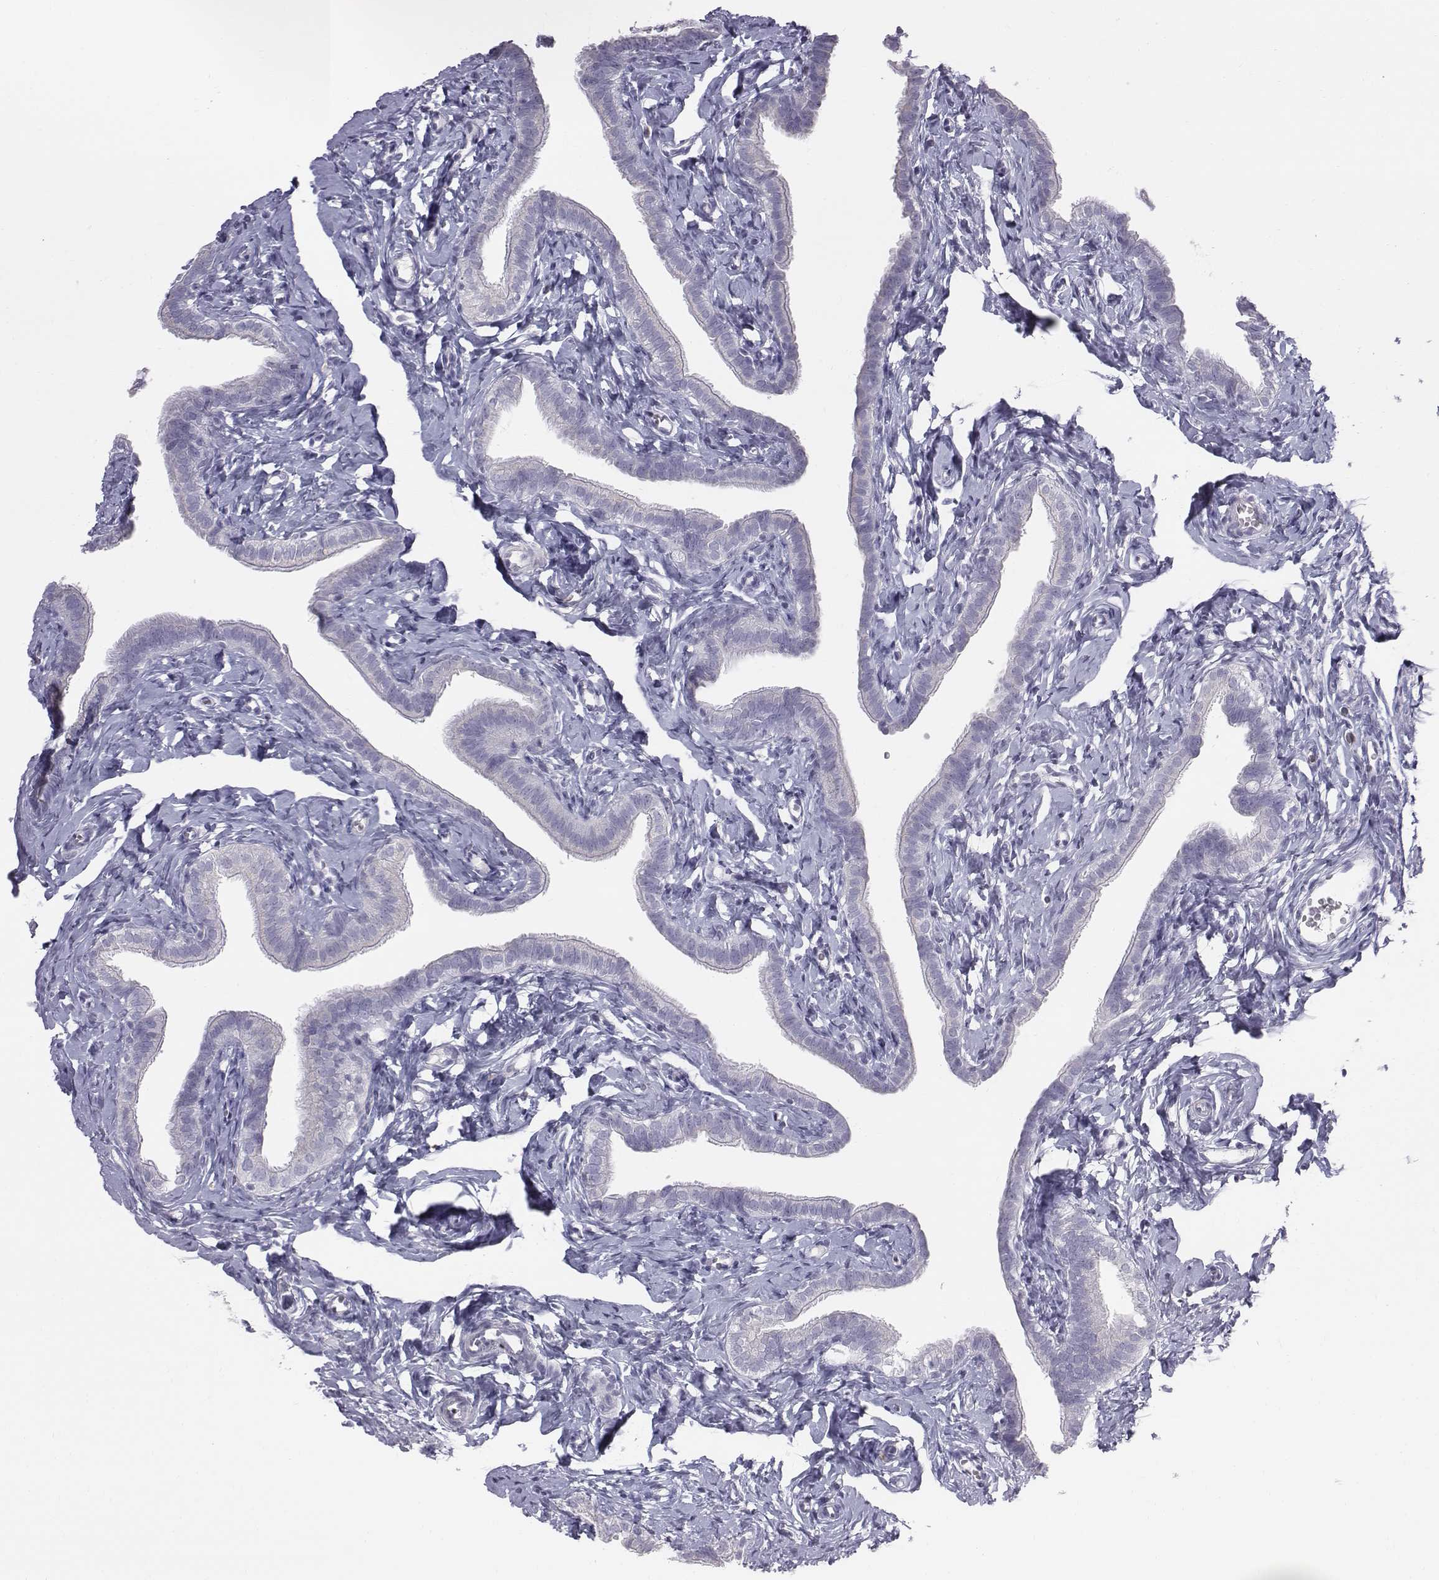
{"staining": {"intensity": "negative", "quantity": "none", "location": "none"}, "tissue": "fallopian tube", "cell_type": "Glandular cells", "image_type": "normal", "snomed": [{"axis": "morphology", "description": "Normal tissue, NOS"}, {"axis": "topography", "description": "Fallopian tube"}], "caption": "DAB immunohistochemical staining of benign fallopian tube shows no significant staining in glandular cells. (DAB (3,3'-diaminobenzidine) immunohistochemistry (IHC) with hematoxylin counter stain).", "gene": "C6orf58", "patient": {"sex": "female", "age": 41}}